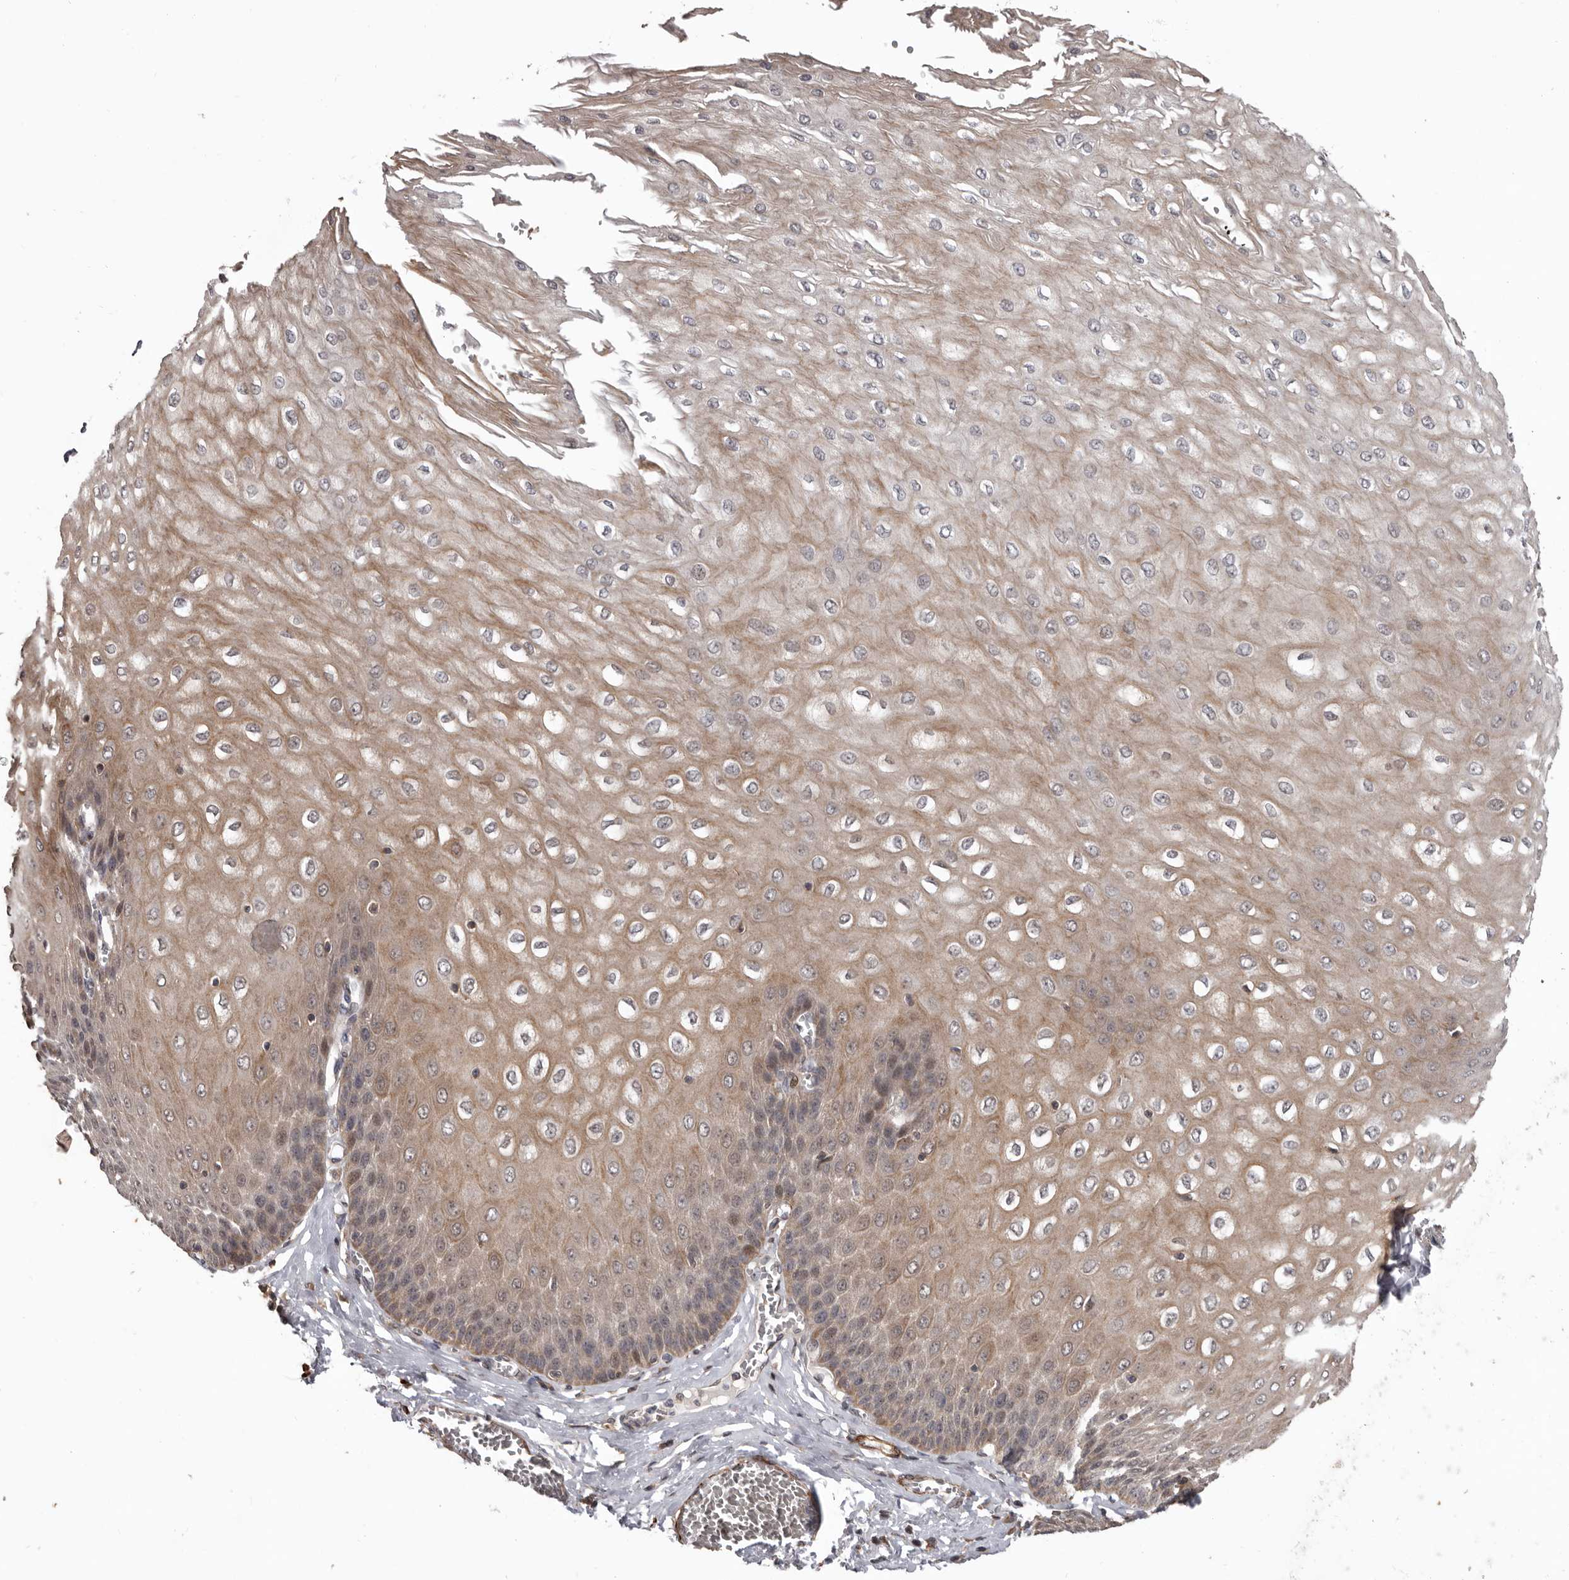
{"staining": {"intensity": "moderate", "quantity": ">75%", "location": "cytoplasmic/membranous,nuclear"}, "tissue": "esophagus", "cell_type": "Squamous epithelial cells", "image_type": "normal", "snomed": [{"axis": "morphology", "description": "Normal tissue, NOS"}, {"axis": "topography", "description": "Esophagus"}], "caption": "Esophagus stained with immunohistochemistry demonstrates moderate cytoplasmic/membranous,nuclear positivity in approximately >75% of squamous epithelial cells.", "gene": "FGFR4", "patient": {"sex": "male", "age": 60}}